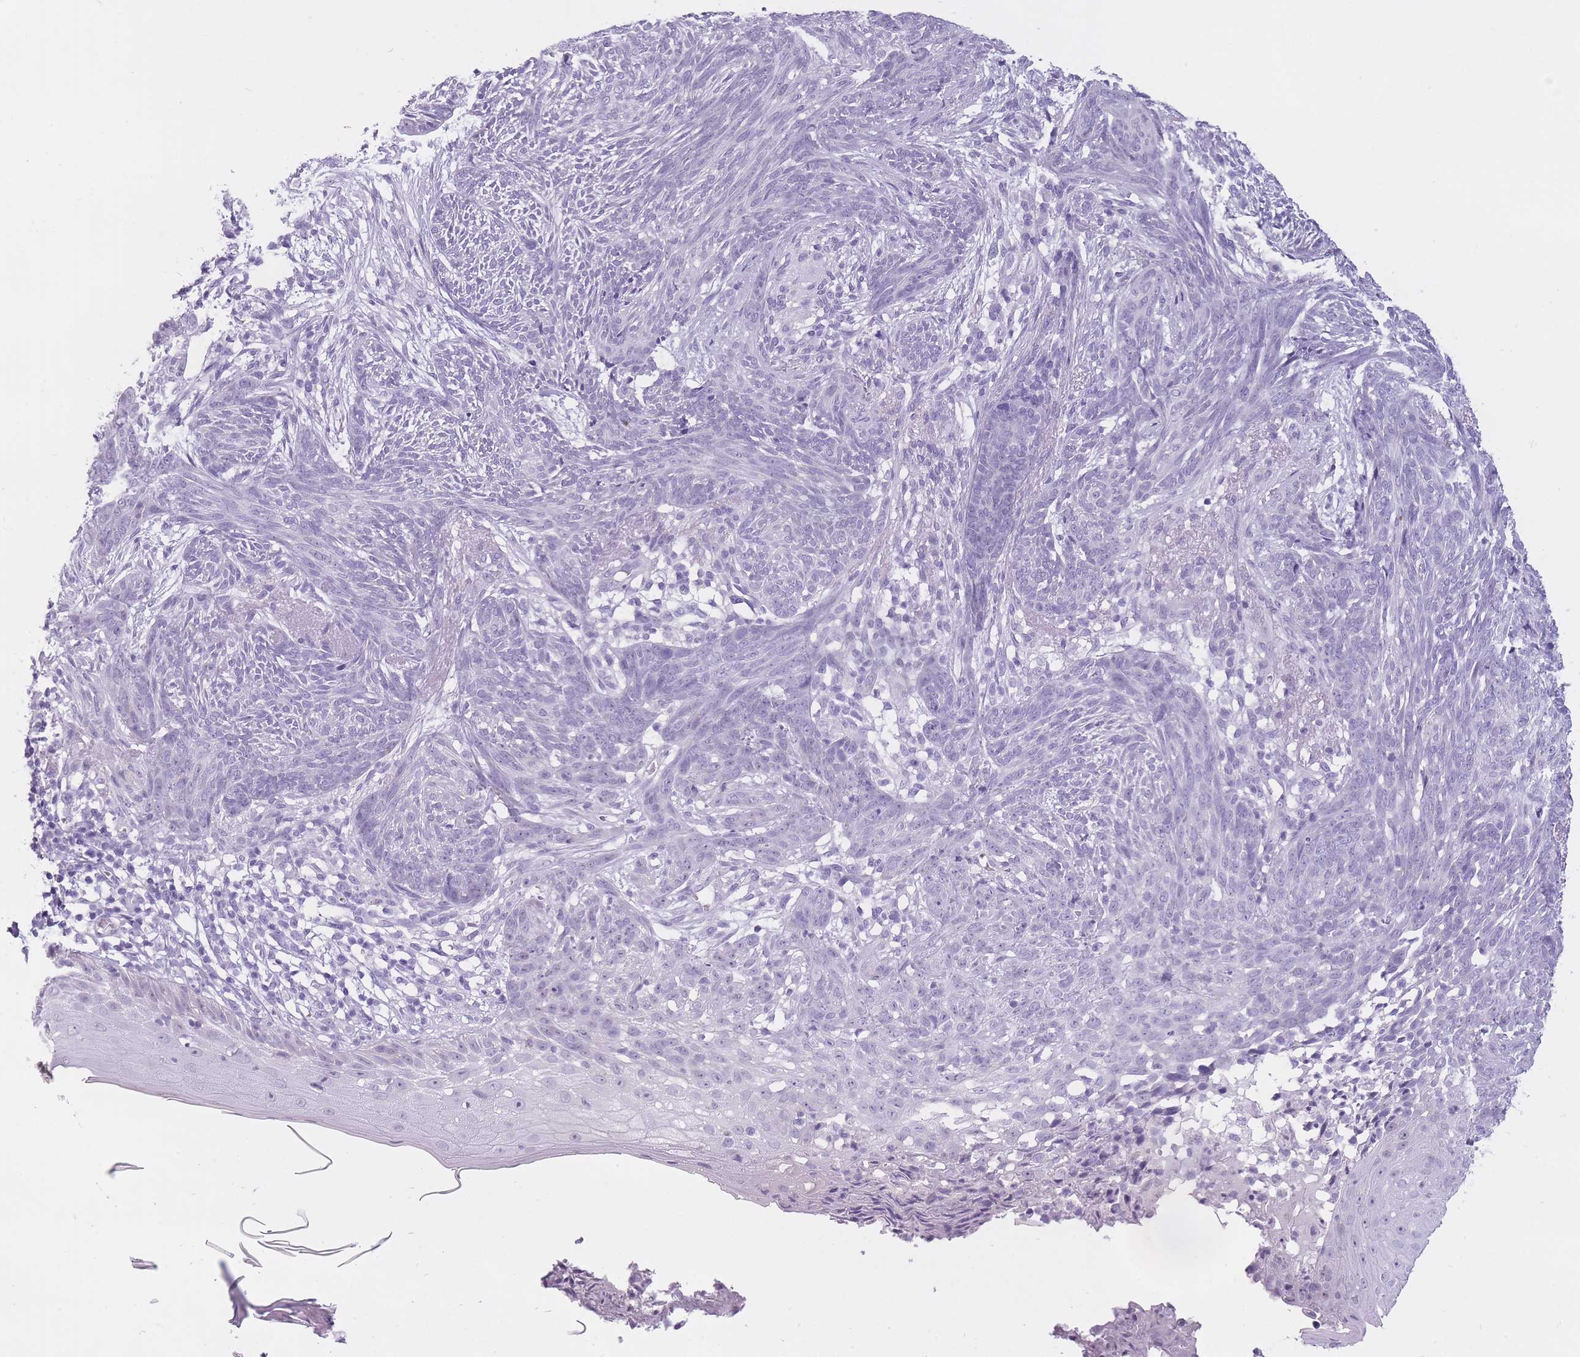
{"staining": {"intensity": "negative", "quantity": "none", "location": "none"}, "tissue": "skin cancer", "cell_type": "Tumor cells", "image_type": "cancer", "snomed": [{"axis": "morphology", "description": "Basal cell carcinoma"}, {"axis": "topography", "description": "Skin"}], "caption": "Basal cell carcinoma (skin) was stained to show a protein in brown. There is no significant positivity in tumor cells.", "gene": "GOLGA6D", "patient": {"sex": "male", "age": 73}}